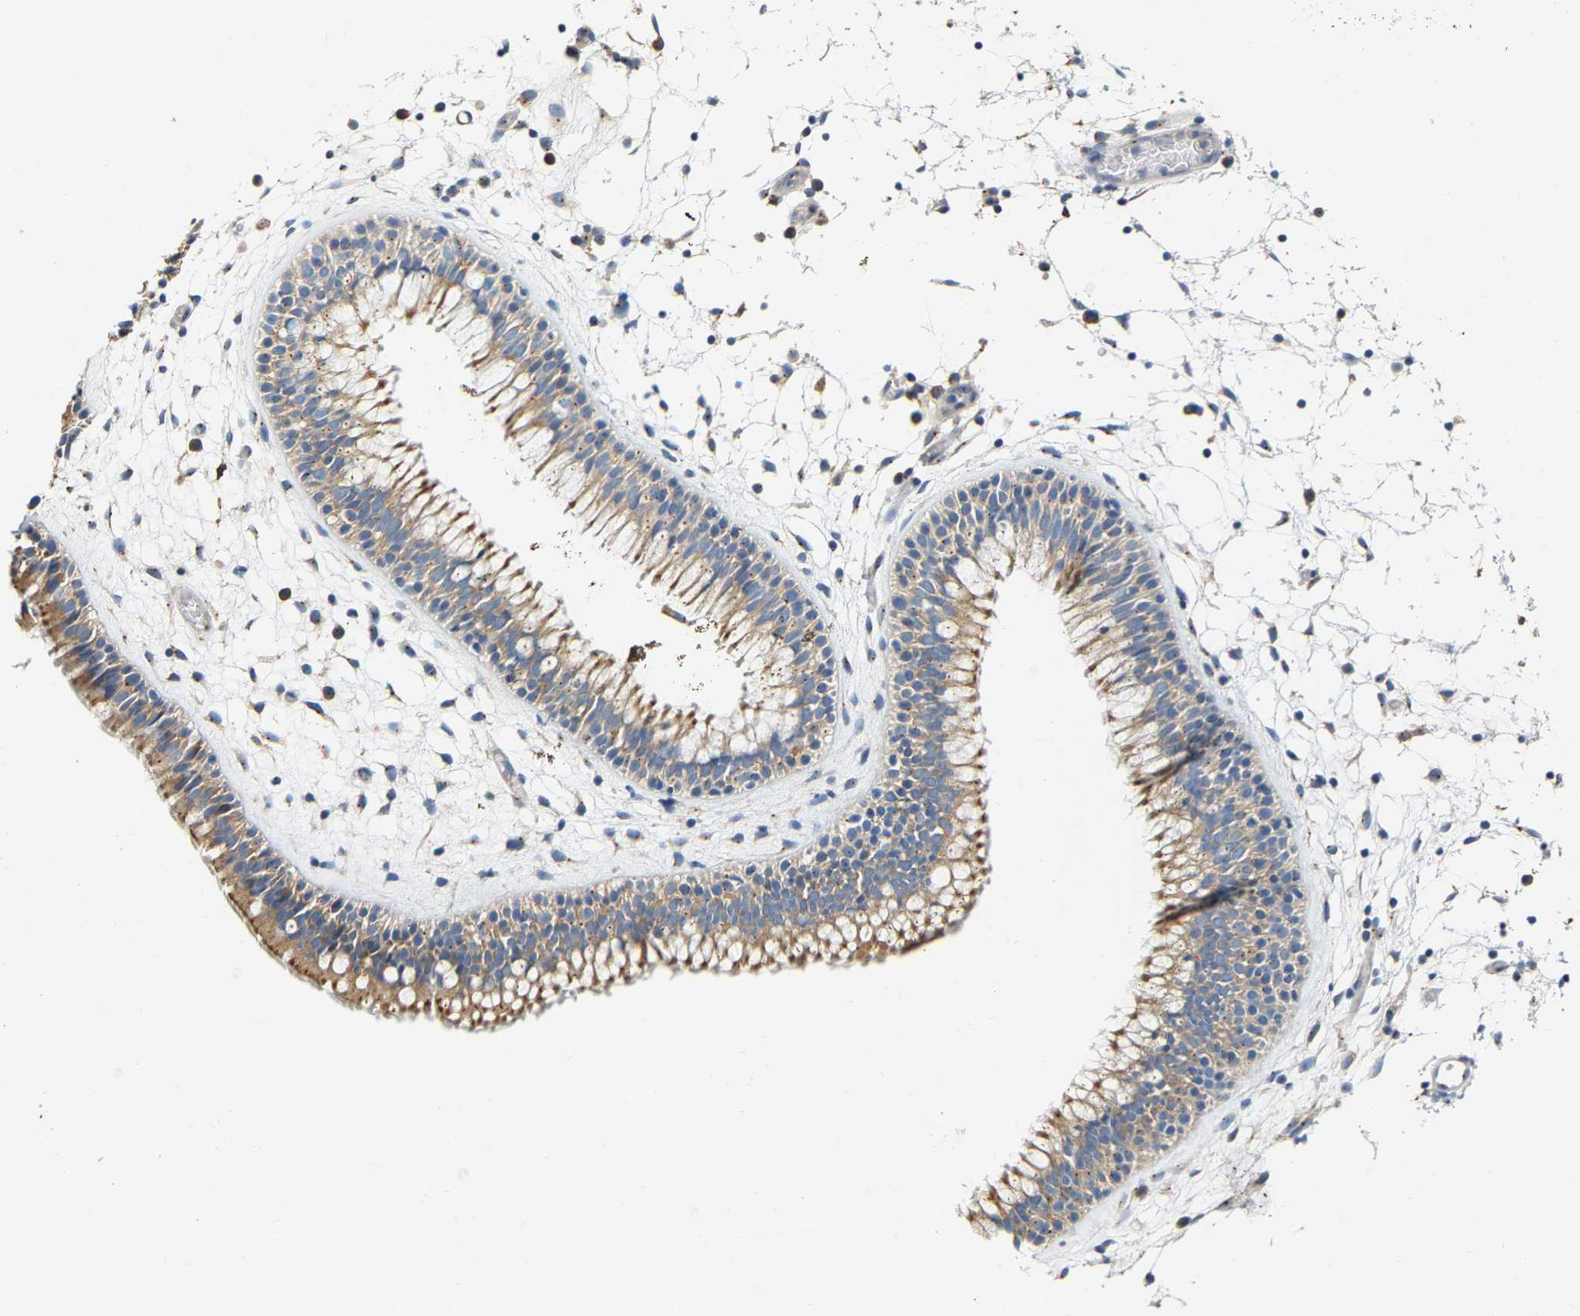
{"staining": {"intensity": "weak", "quantity": ">75%", "location": "cytoplasmic/membranous"}, "tissue": "nasopharynx", "cell_type": "Respiratory epithelial cells", "image_type": "normal", "snomed": [{"axis": "morphology", "description": "Normal tissue, NOS"}, {"axis": "morphology", "description": "Inflammation, NOS"}, {"axis": "topography", "description": "Nasopharynx"}], "caption": "Immunohistochemical staining of unremarkable human nasopharynx exhibits low levels of weak cytoplasmic/membranous expression in approximately >75% of respiratory epithelial cells. (Brightfield microscopy of DAB IHC at high magnification).", "gene": "PCNT", "patient": {"sex": "male", "age": 48}}